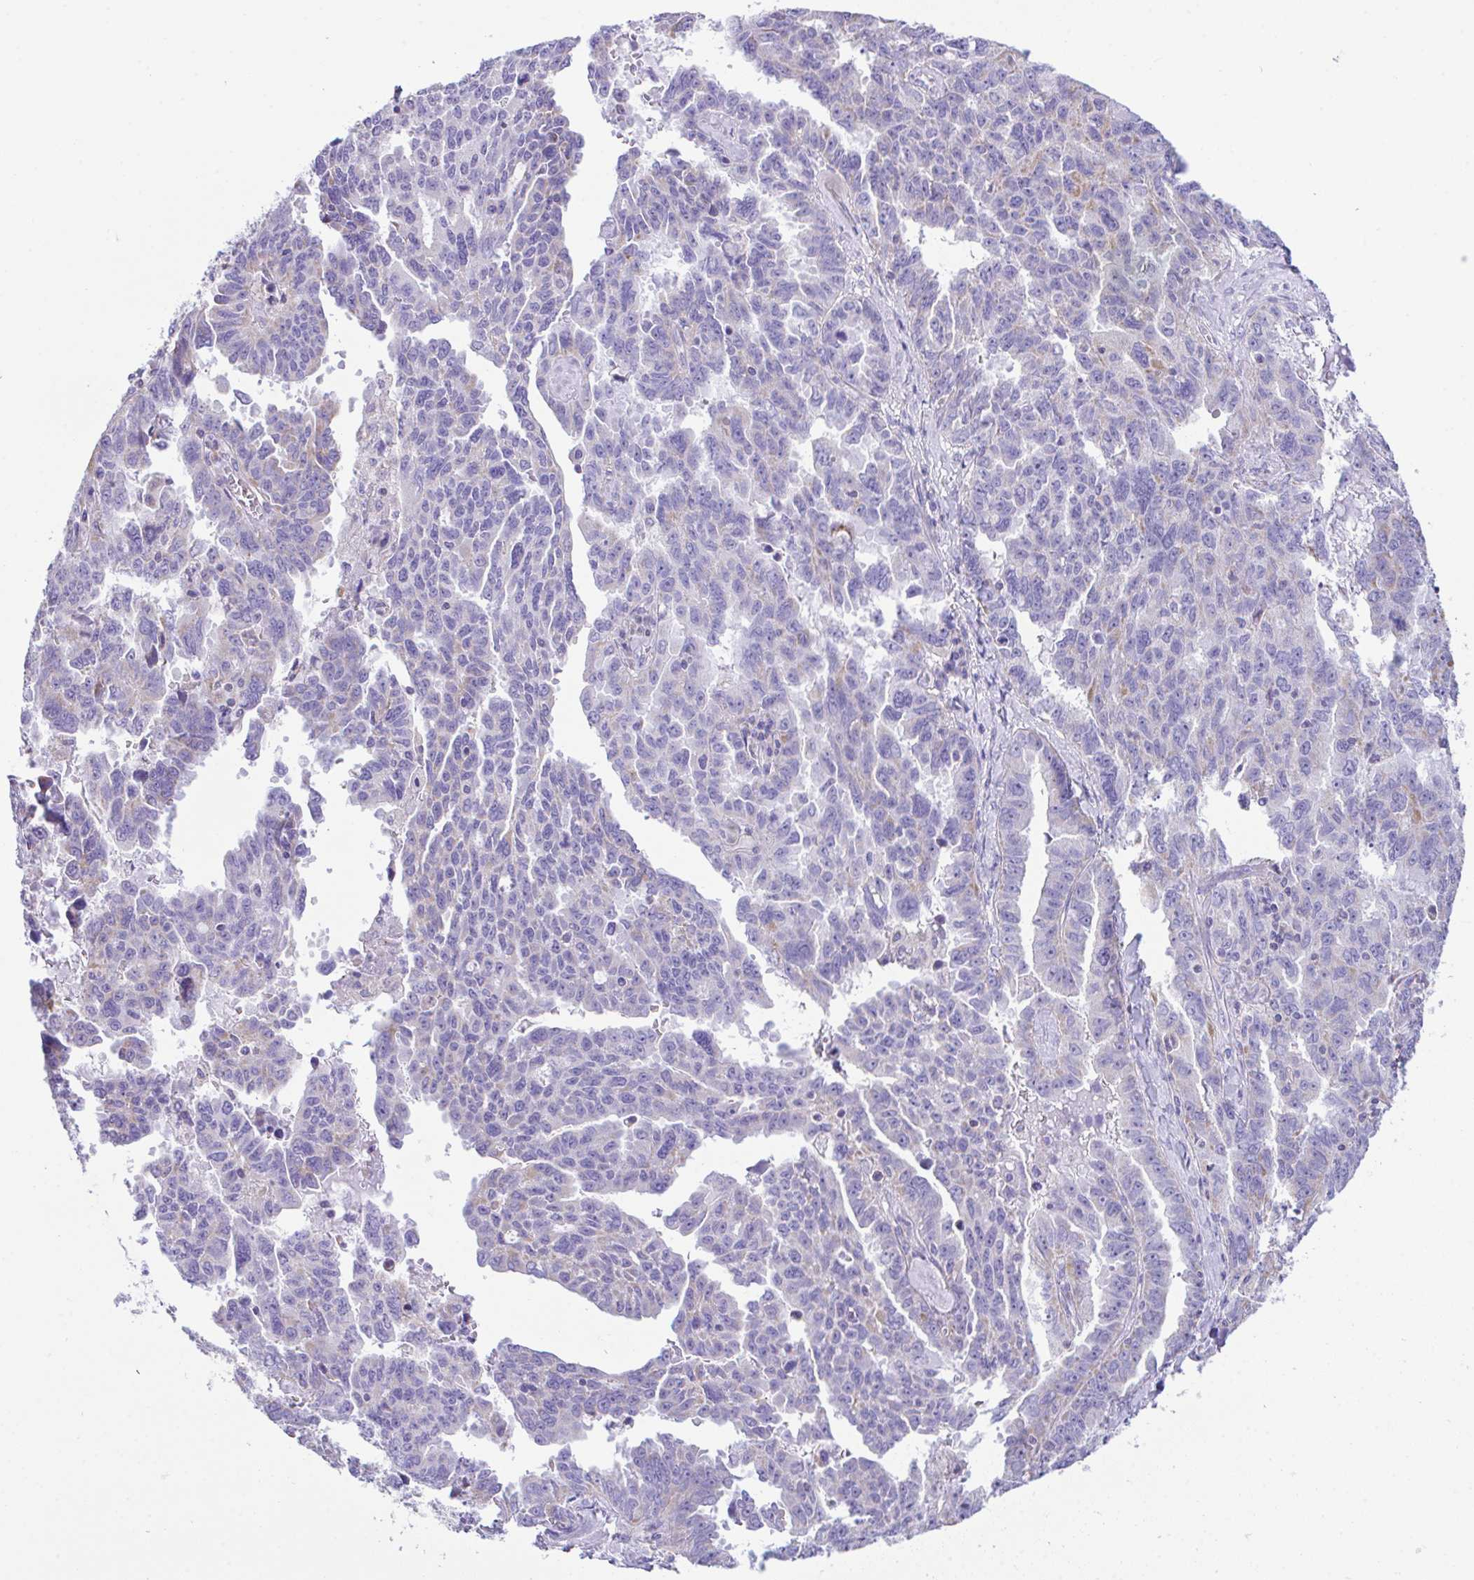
{"staining": {"intensity": "negative", "quantity": "none", "location": "none"}, "tissue": "ovarian cancer", "cell_type": "Tumor cells", "image_type": "cancer", "snomed": [{"axis": "morphology", "description": "Adenocarcinoma, NOS"}, {"axis": "morphology", "description": "Carcinoma, endometroid"}, {"axis": "topography", "description": "Ovary"}], "caption": "This is an IHC photomicrograph of human ovarian cancer (endometroid carcinoma). There is no positivity in tumor cells.", "gene": "NLRP8", "patient": {"sex": "female", "age": 72}}